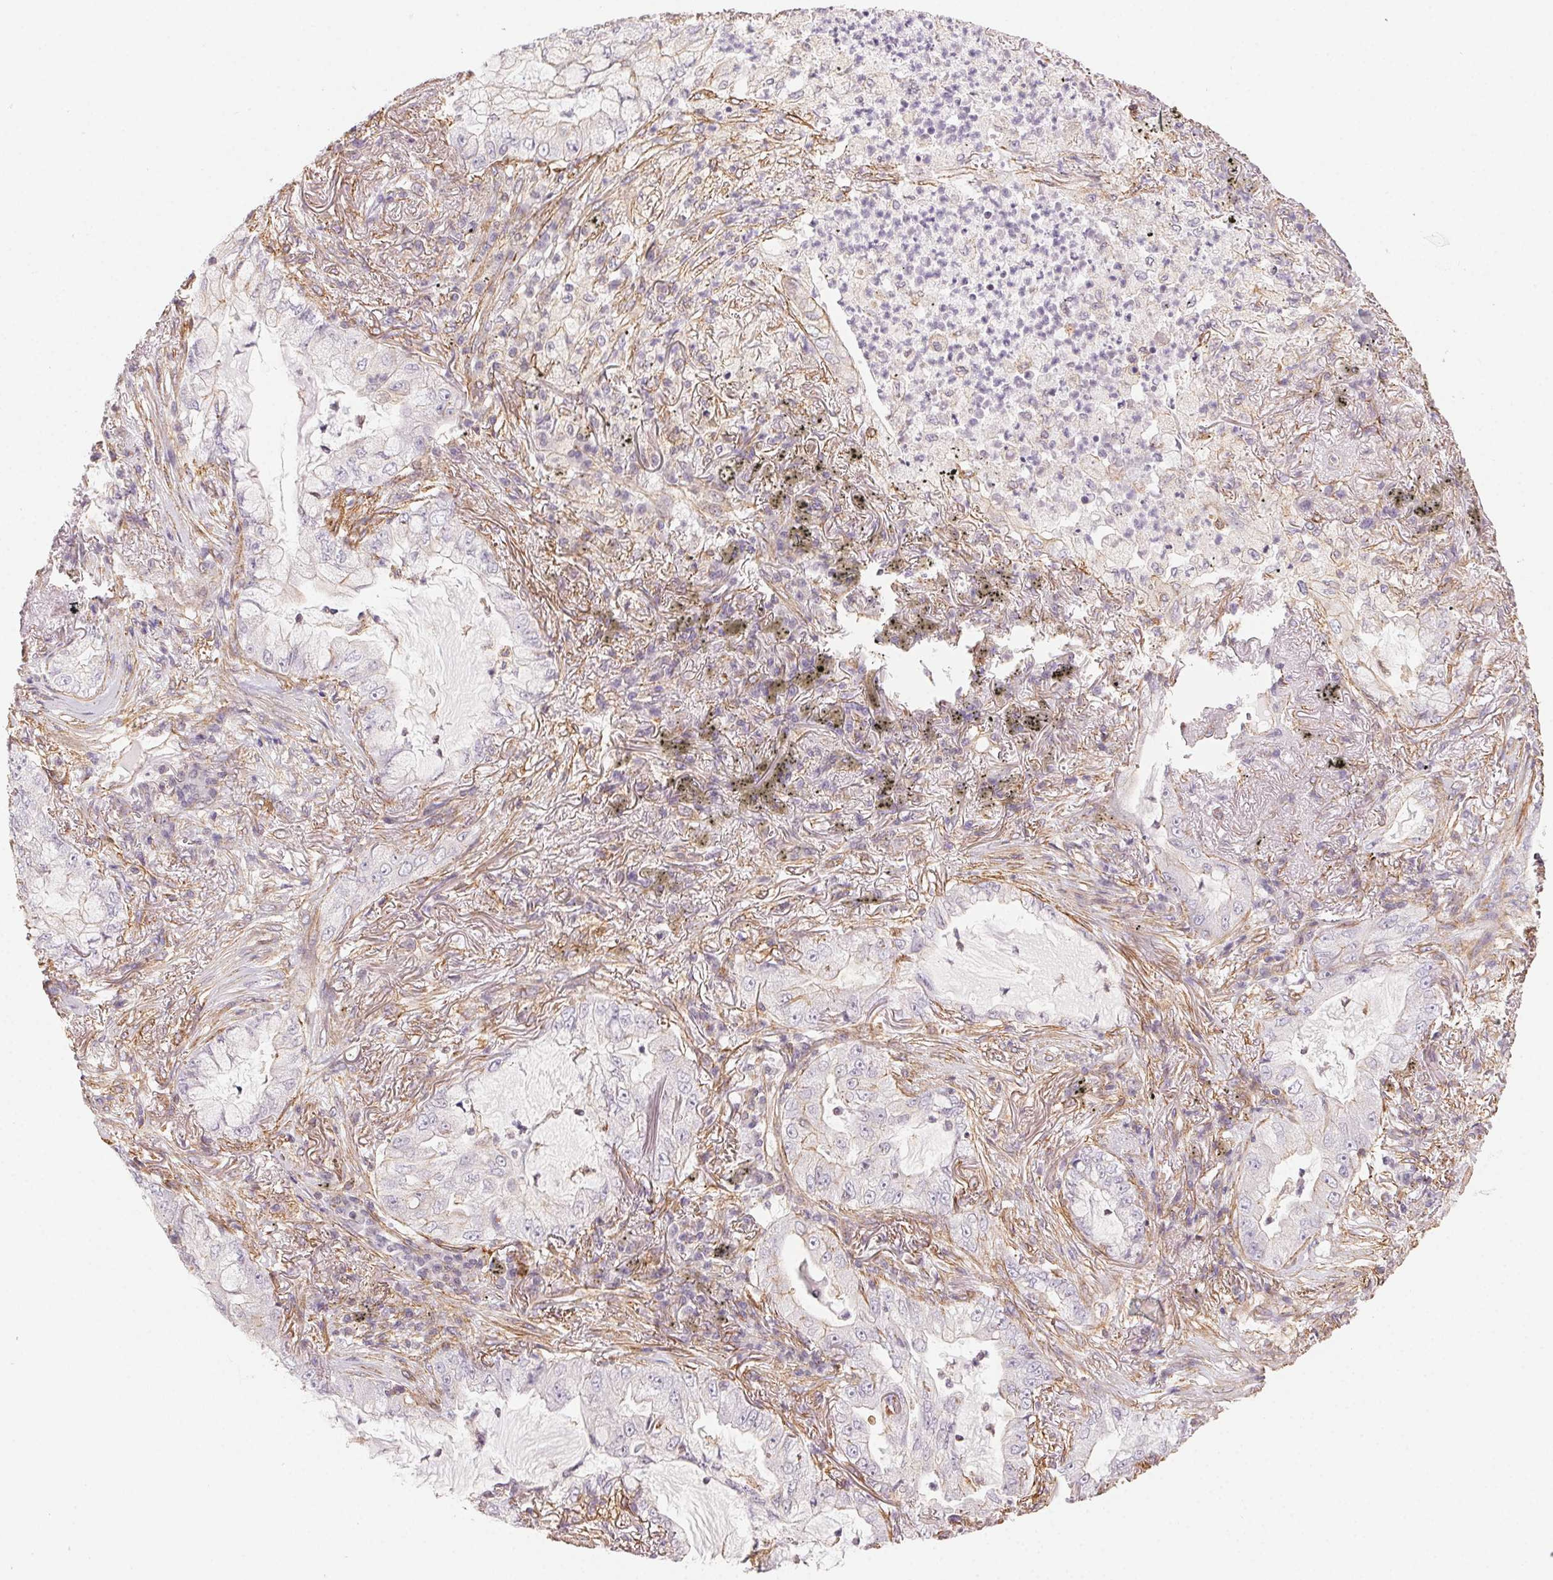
{"staining": {"intensity": "negative", "quantity": "none", "location": "none"}, "tissue": "lung cancer", "cell_type": "Tumor cells", "image_type": "cancer", "snomed": [{"axis": "morphology", "description": "Adenocarcinoma, NOS"}, {"axis": "topography", "description": "Lung"}], "caption": "A photomicrograph of human lung adenocarcinoma is negative for staining in tumor cells.", "gene": "PLA2G4F", "patient": {"sex": "female", "age": 73}}